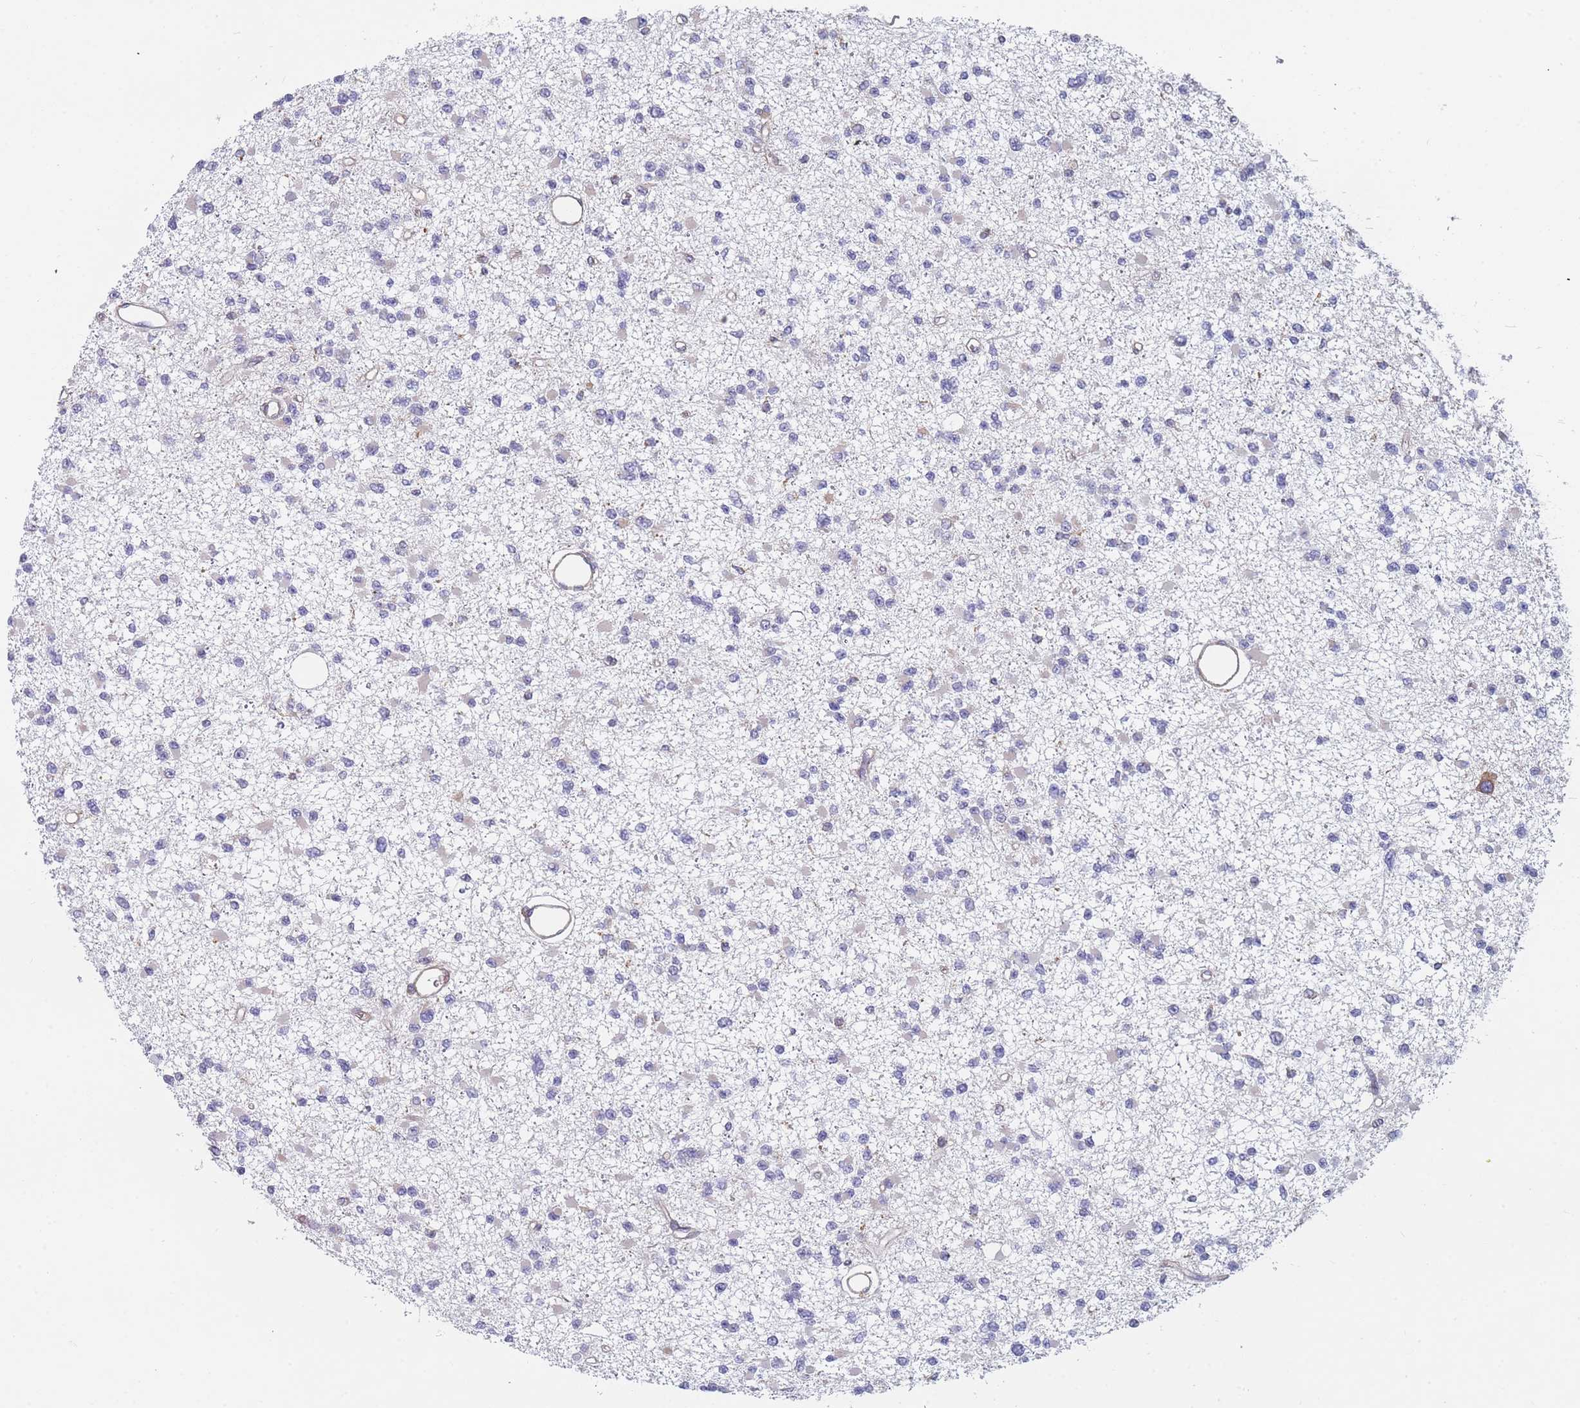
{"staining": {"intensity": "negative", "quantity": "none", "location": "none"}, "tissue": "glioma", "cell_type": "Tumor cells", "image_type": "cancer", "snomed": [{"axis": "morphology", "description": "Glioma, malignant, Low grade"}, {"axis": "topography", "description": "Brain"}], "caption": "Protein analysis of glioma exhibits no significant expression in tumor cells.", "gene": "OR7C2", "patient": {"sex": "female", "age": 22}}